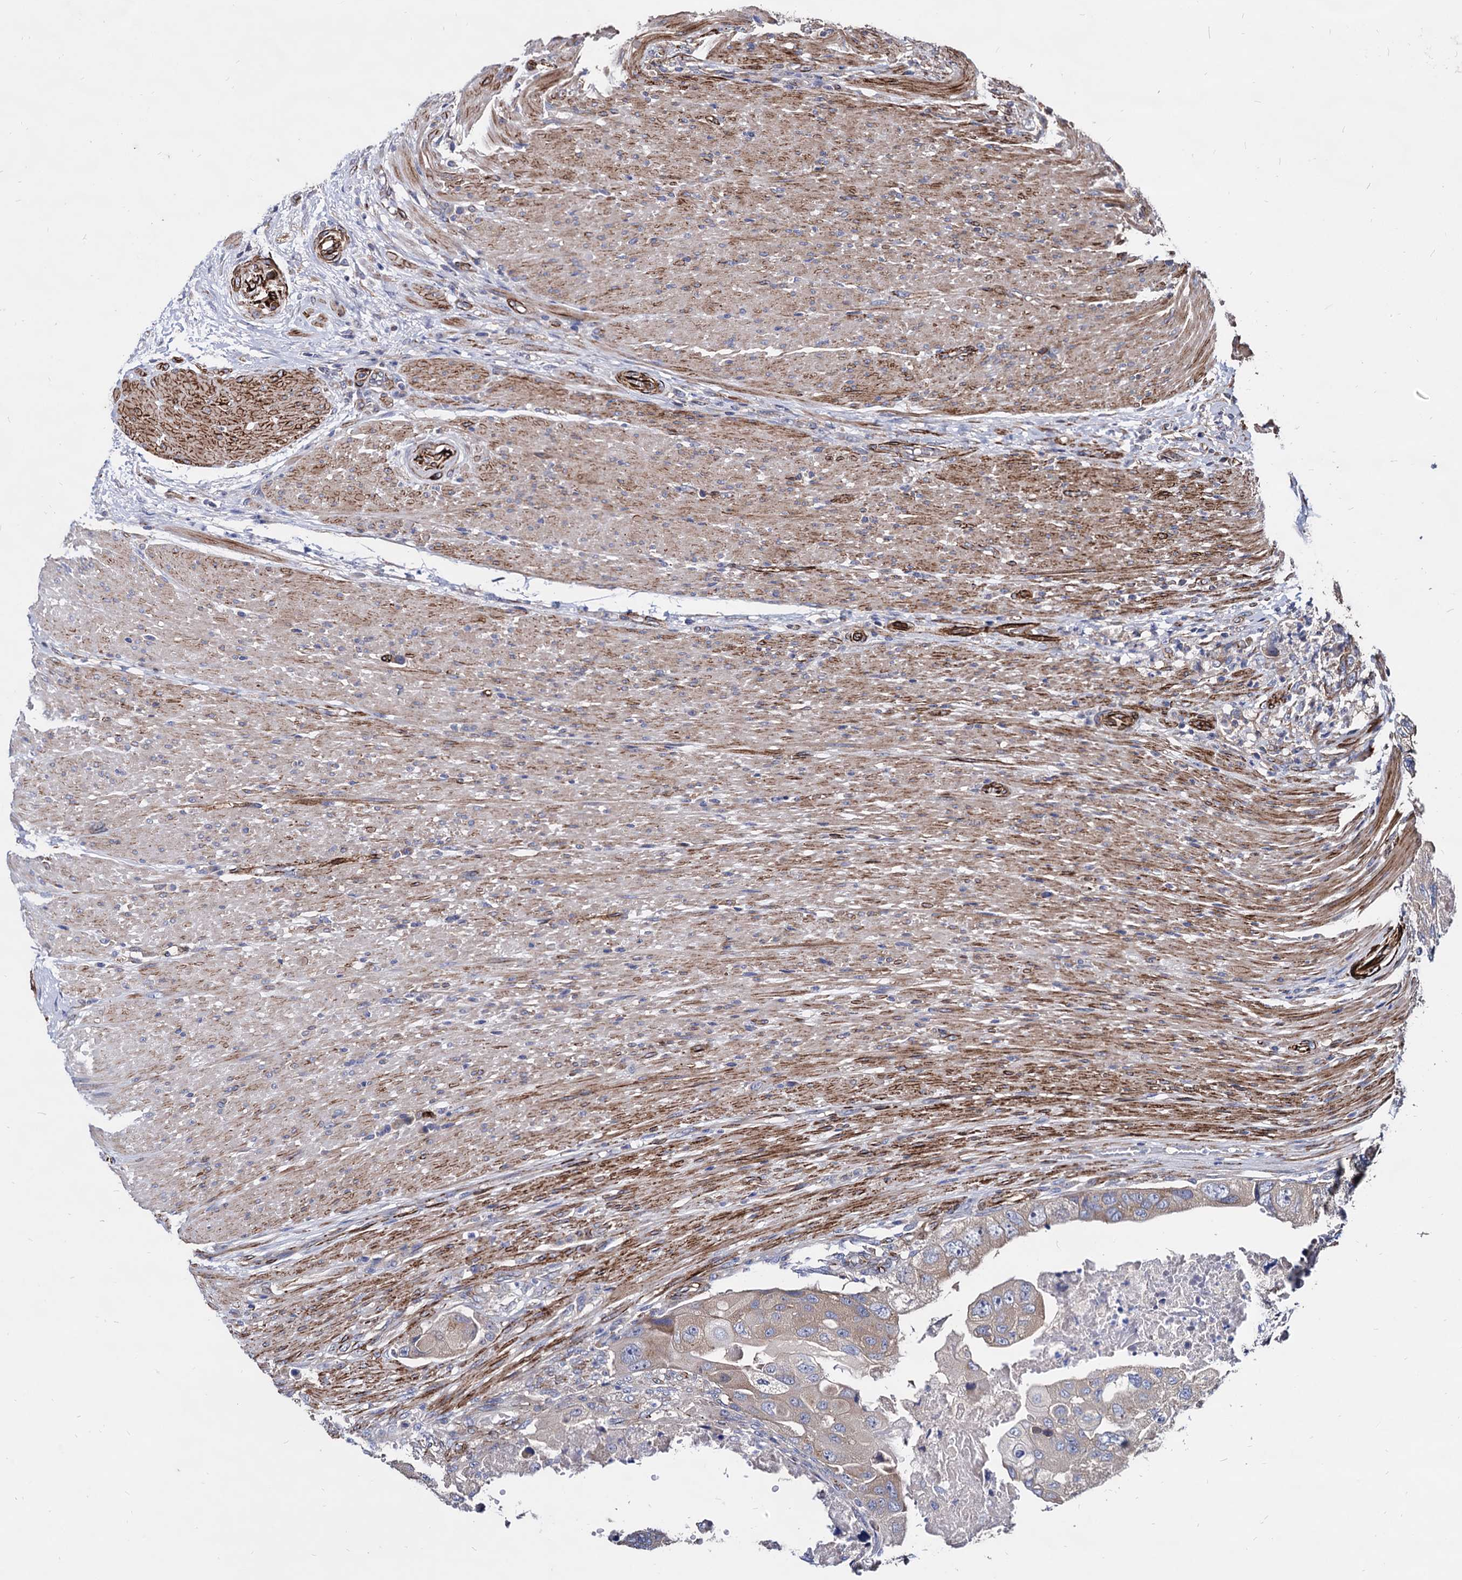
{"staining": {"intensity": "weak", "quantity": "25%-75%", "location": "cytoplasmic/membranous"}, "tissue": "colorectal cancer", "cell_type": "Tumor cells", "image_type": "cancer", "snomed": [{"axis": "morphology", "description": "Adenocarcinoma, NOS"}, {"axis": "topography", "description": "Rectum"}], "caption": "Adenocarcinoma (colorectal) was stained to show a protein in brown. There is low levels of weak cytoplasmic/membranous staining in about 25%-75% of tumor cells.", "gene": "WDR11", "patient": {"sex": "male", "age": 63}}